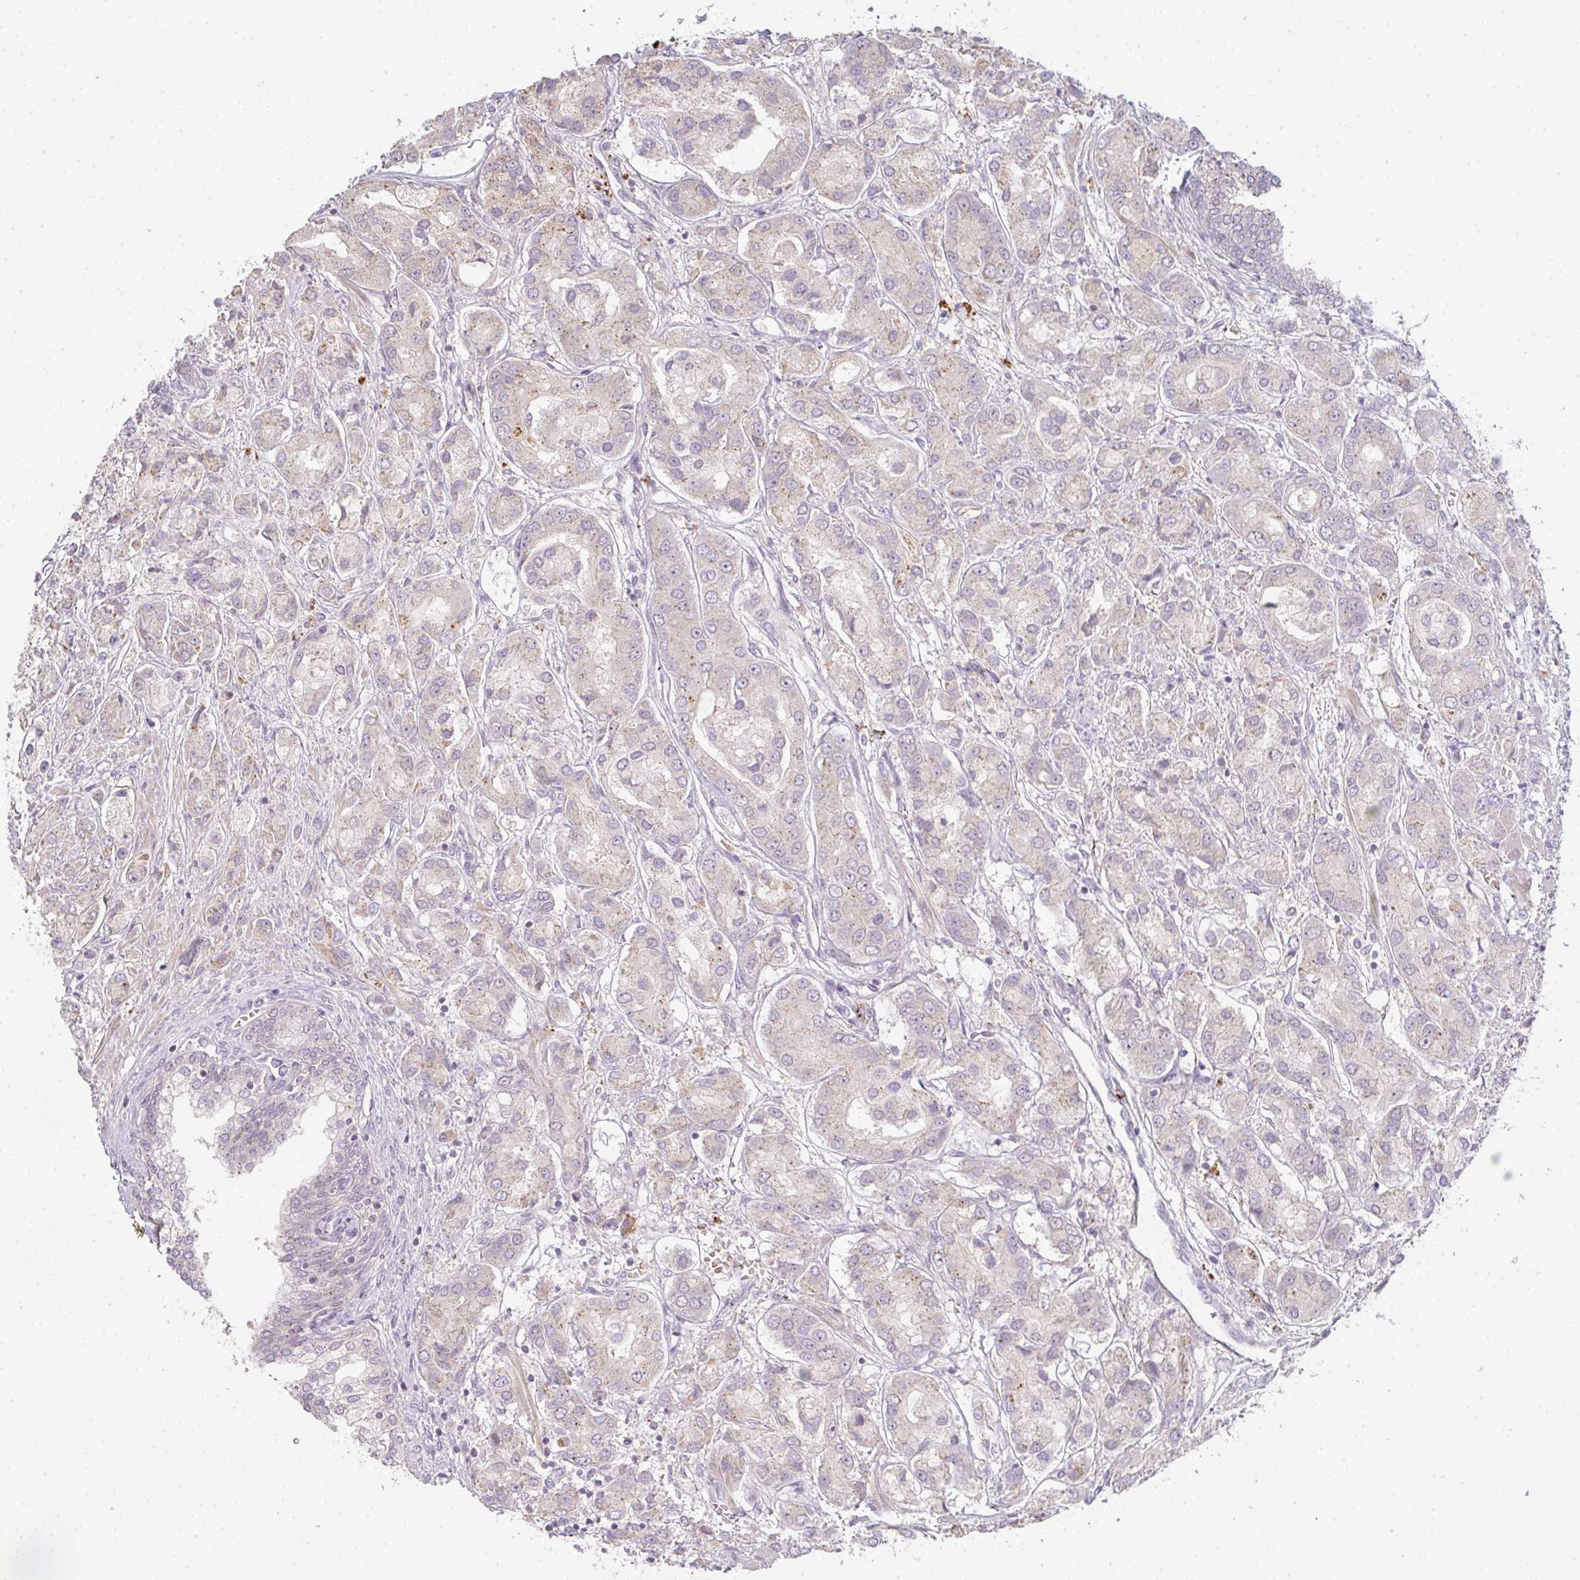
{"staining": {"intensity": "negative", "quantity": "none", "location": "none"}, "tissue": "prostate cancer", "cell_type": "Tumor cells", "image_type": "cancer", "snomed": [{"axis": "morphology", "description": "Adenocarcinoma, High grade"}, {"axis": "topography", "description": "Prostate"}], "caption": "The immunohistochemistry (IHC) photomicrograph has no significant staining in tumor cells of prostate cancer (adenocarcinoma (high-grade)) tissue. Brightfield microscopy of immunohistochemistry (IHC) stained with DAB (3,3'-diaminobenzidine) (brown) and hematoxylin (blue), captured at high magnification.", "gene": "TMEM237", "patient": {"sex": "male", "age": 67}}